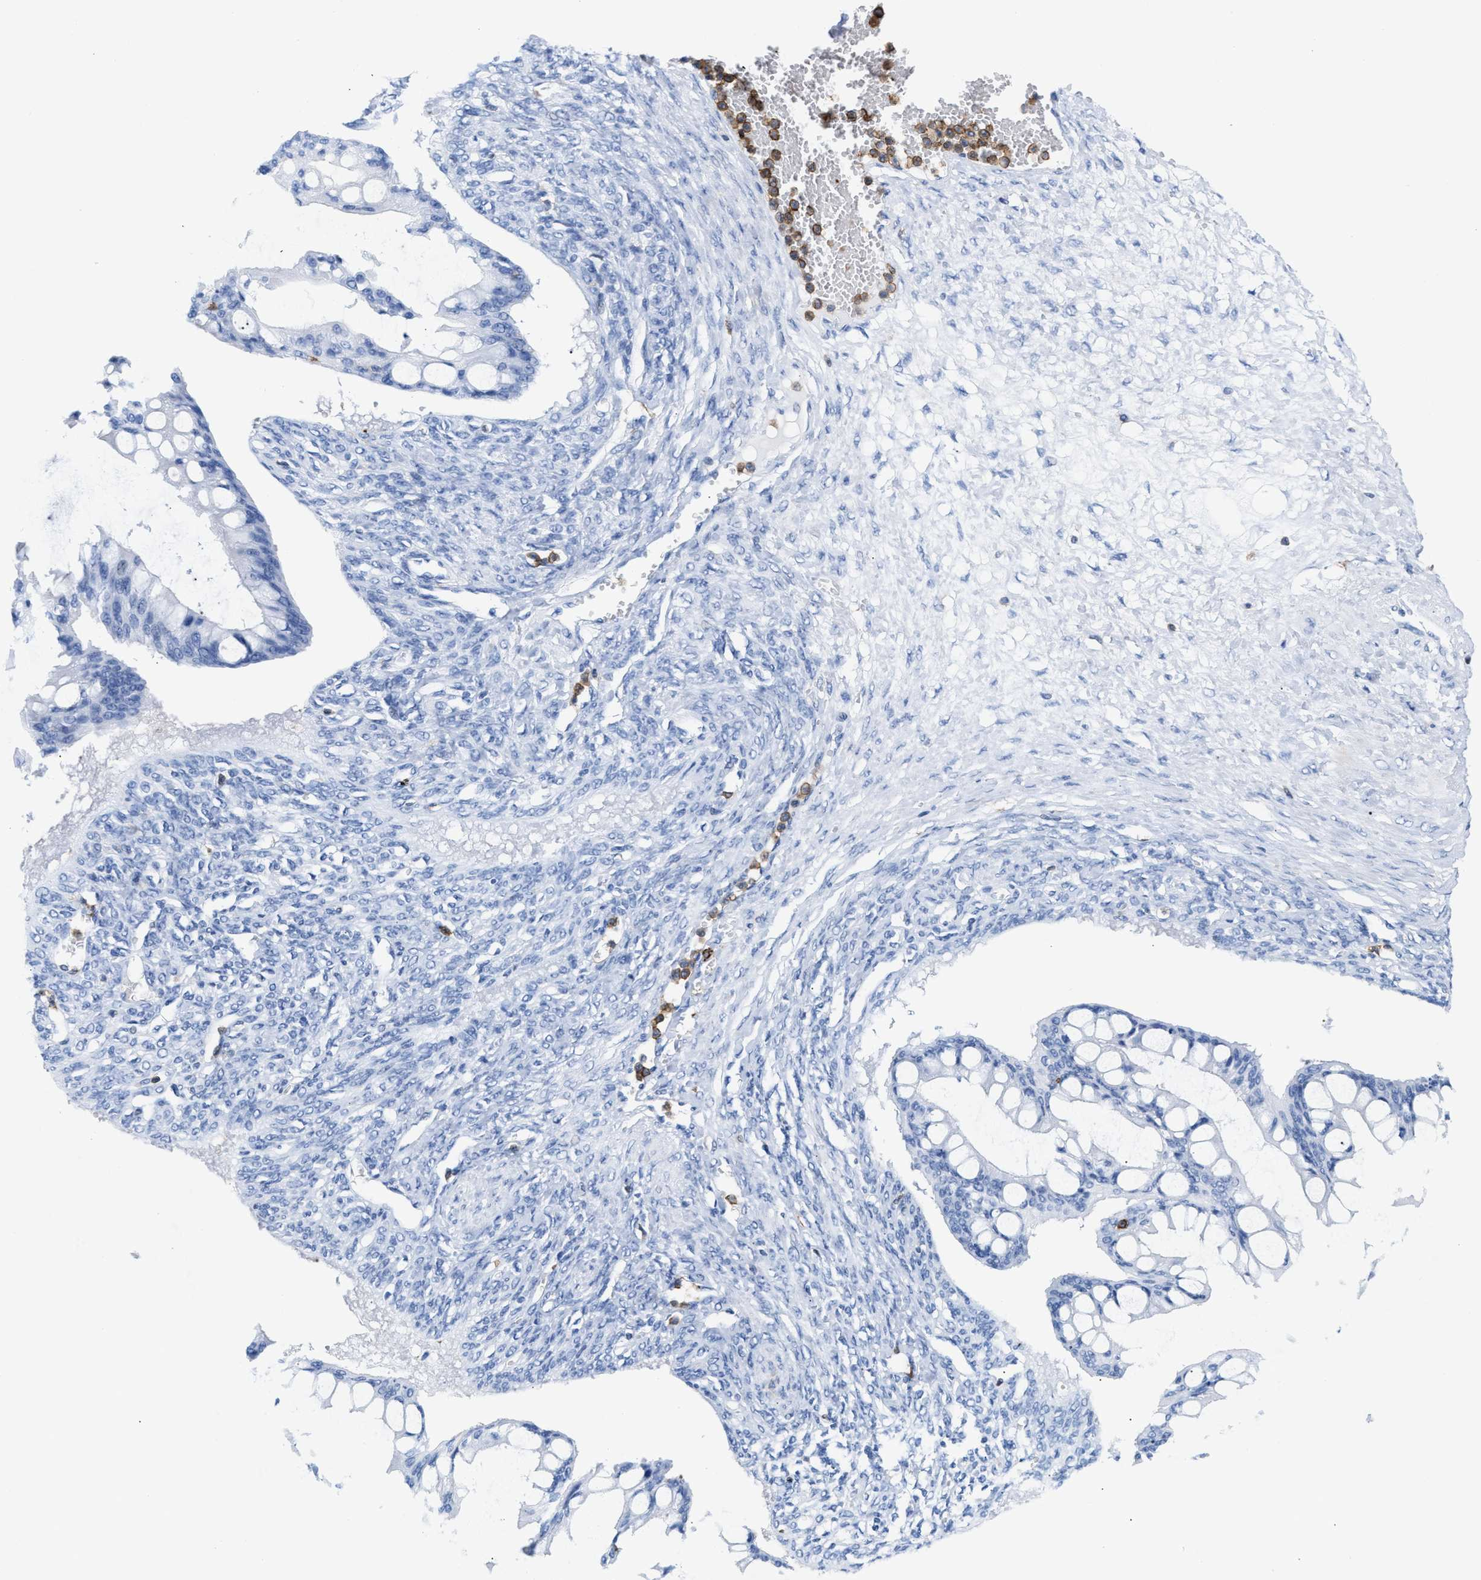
{"staining": {"intensity": "negative", "quantity": "none", "location": "none"}, "tissue": "ovarian cancer", "cell_type": "Tumor cells", "image_type": "cancer", "snomed": [{"axis": "morphology", "description": "Cystadenocarcinoma, mucinous, NOS"}, {"axis": "topography", "description": "Ovary"}], "caption": "Immunohistochemistry (IHC) histopathology image of ovarian mucinous cystadenocarcinoma stained for a protein (brown), which shows no positivity in tumor cells. Brightfield microscopy of immunohistochemistry (IHC) stained with DAB (brown) and hematoxylin (blue), captured at high magnification.", "gene": "LCP1", "patient": {"sex": "female", "age": 73}}